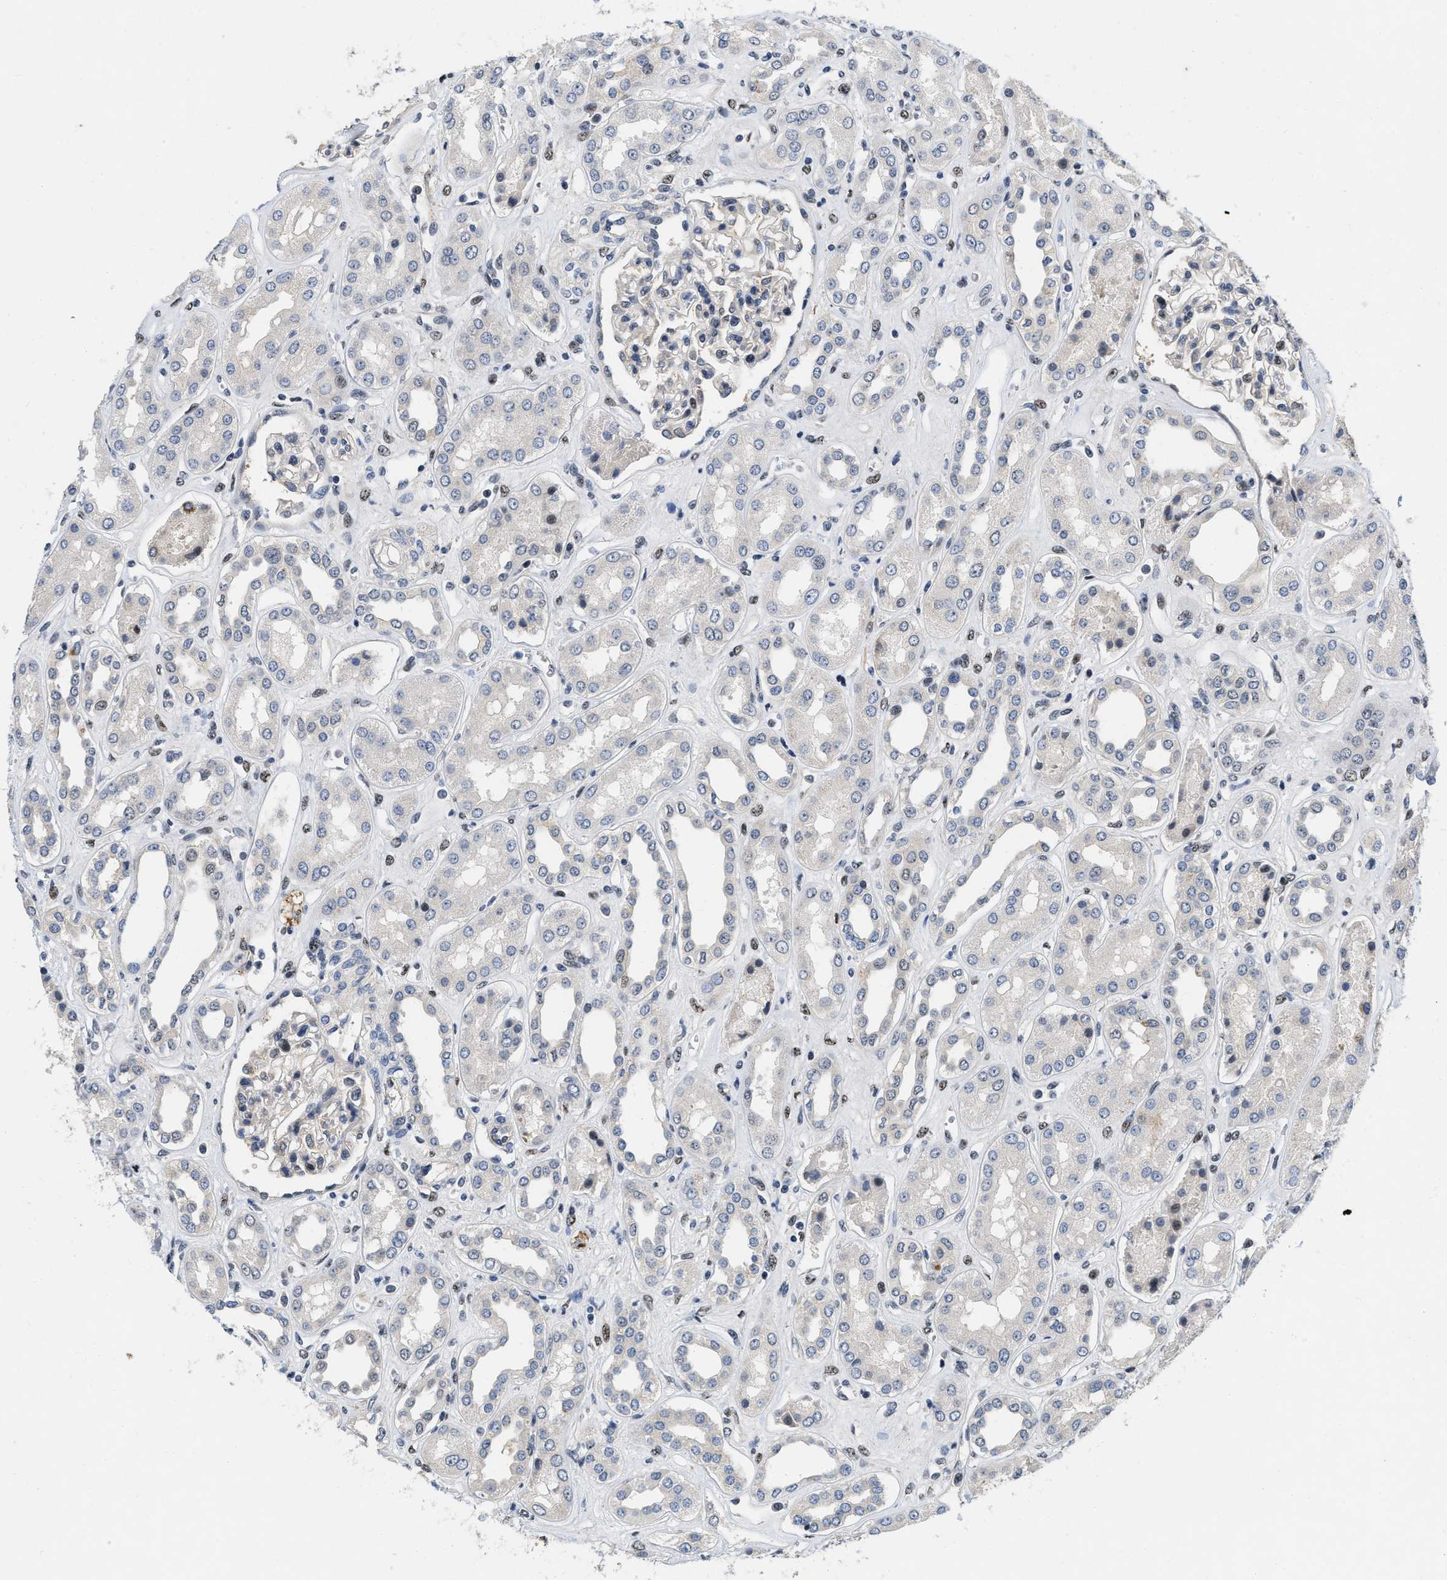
{"staining": {"intensity": "negative", "quantity": "none", "location": "none"}, "tissue": "kidney", "cell_type": "Cells in glomeruli", "image_type": "normal", "snomed": [{"axis": "morphology", "description": "Normal tissue, NOS"}, {"axis": "topography", "description": "Kidney"}], "caption": "An image of kidney stained for a protein shows no brown staining in cells in glomeruli. Brightfield microscopy of immunohistochemistry (IHC) stained with DAB (brown) and hematoxylin (blue), captured at high magnification.", "gene": "VIP", "patient": {"sex": "male", "age": 59}}